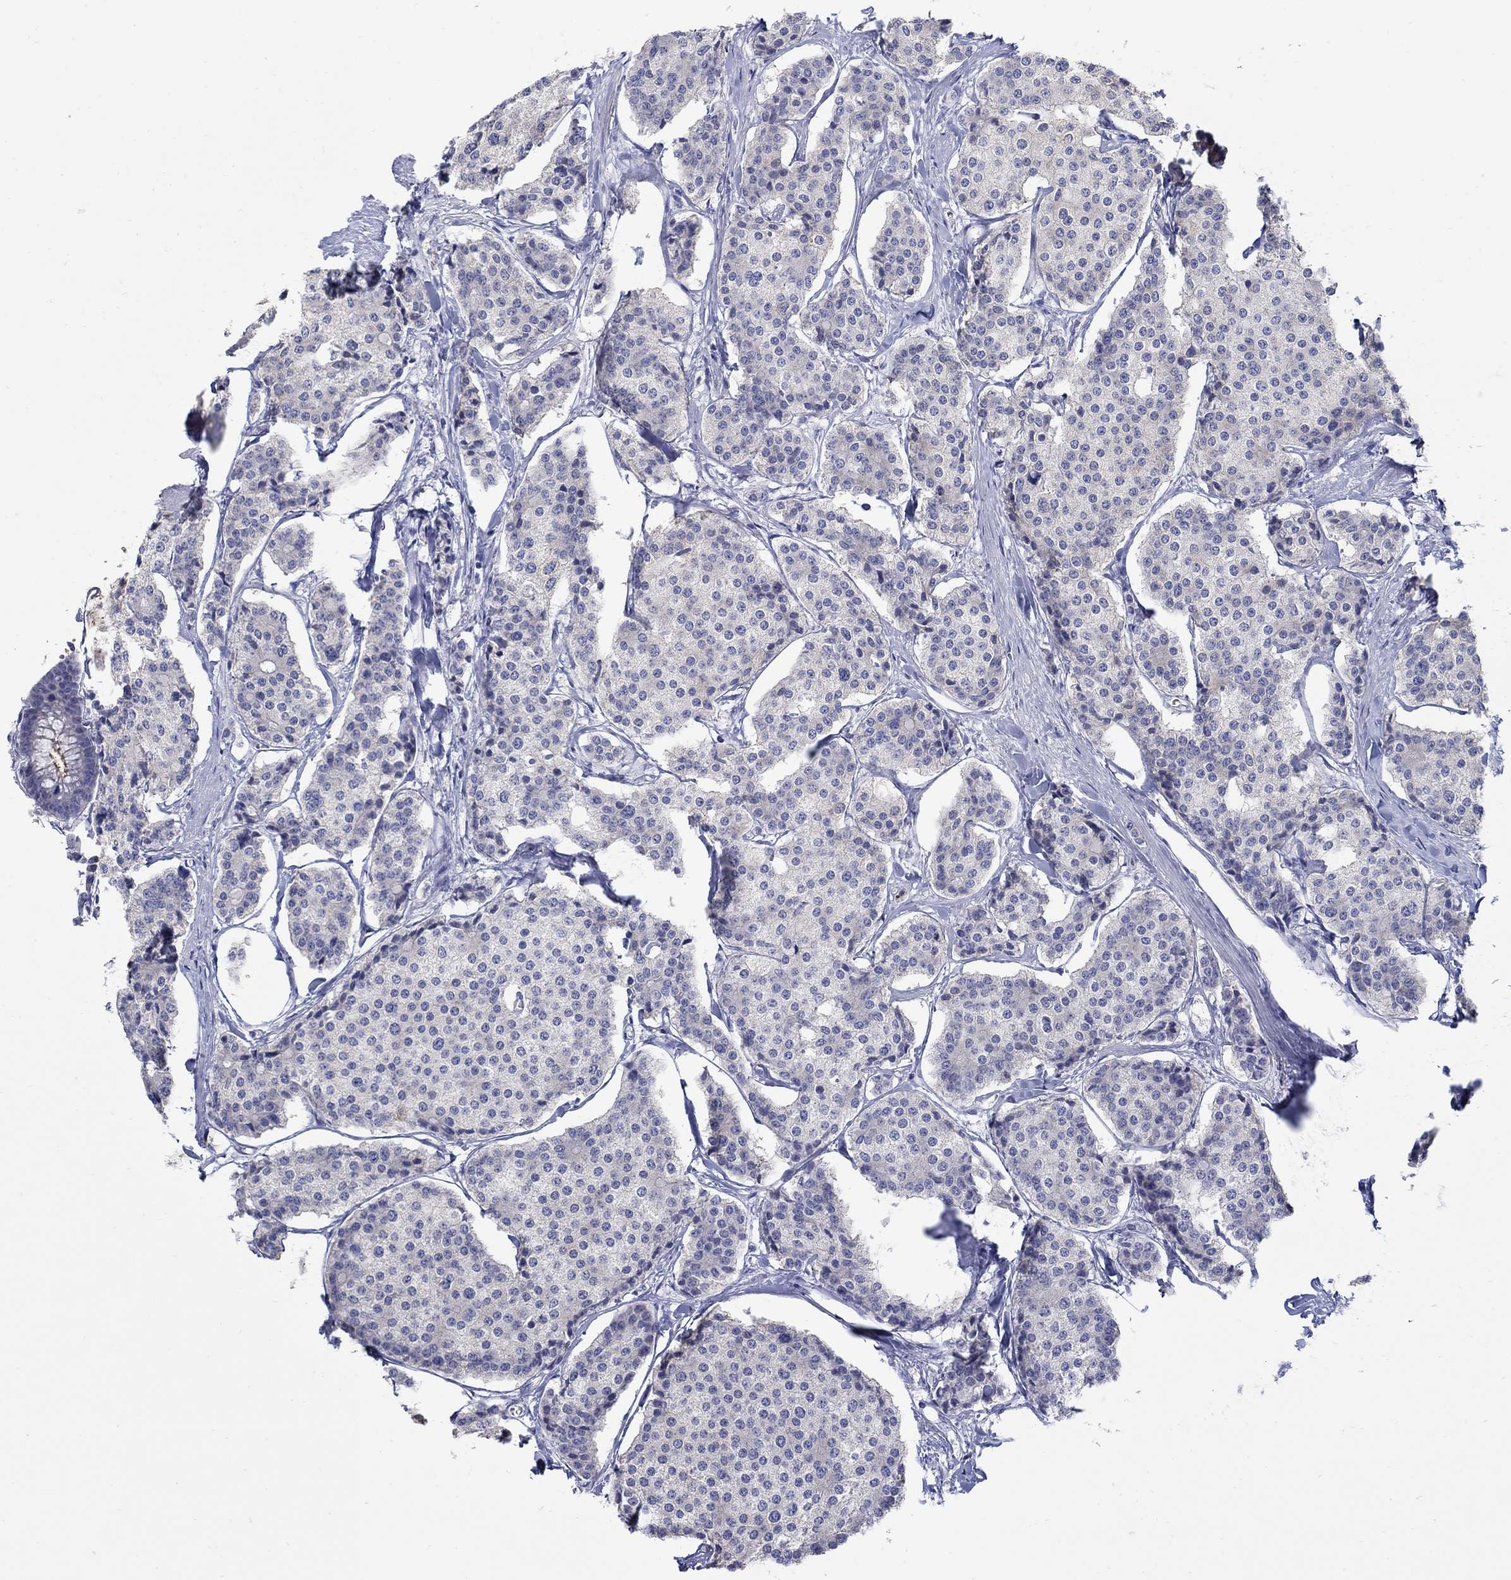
{"staining": {"intensity": "negative", "quantity": "none", "location": "none"}, "tissue": "carcinoid", "cell_type": "Tumor cells", "image_type": "cancer", "snomed": [{"axis": "morphology", "description": "Carcinoid, malignant, NOS"}, {"axis": "topography", "description": "Small intestine"}], "caption": "Human carcinoid (malignant) stained for a protein using IHC displays no staining in tumor cells.", "gene": "REEP2", "patient": {"sex": "female", "age": 65}}